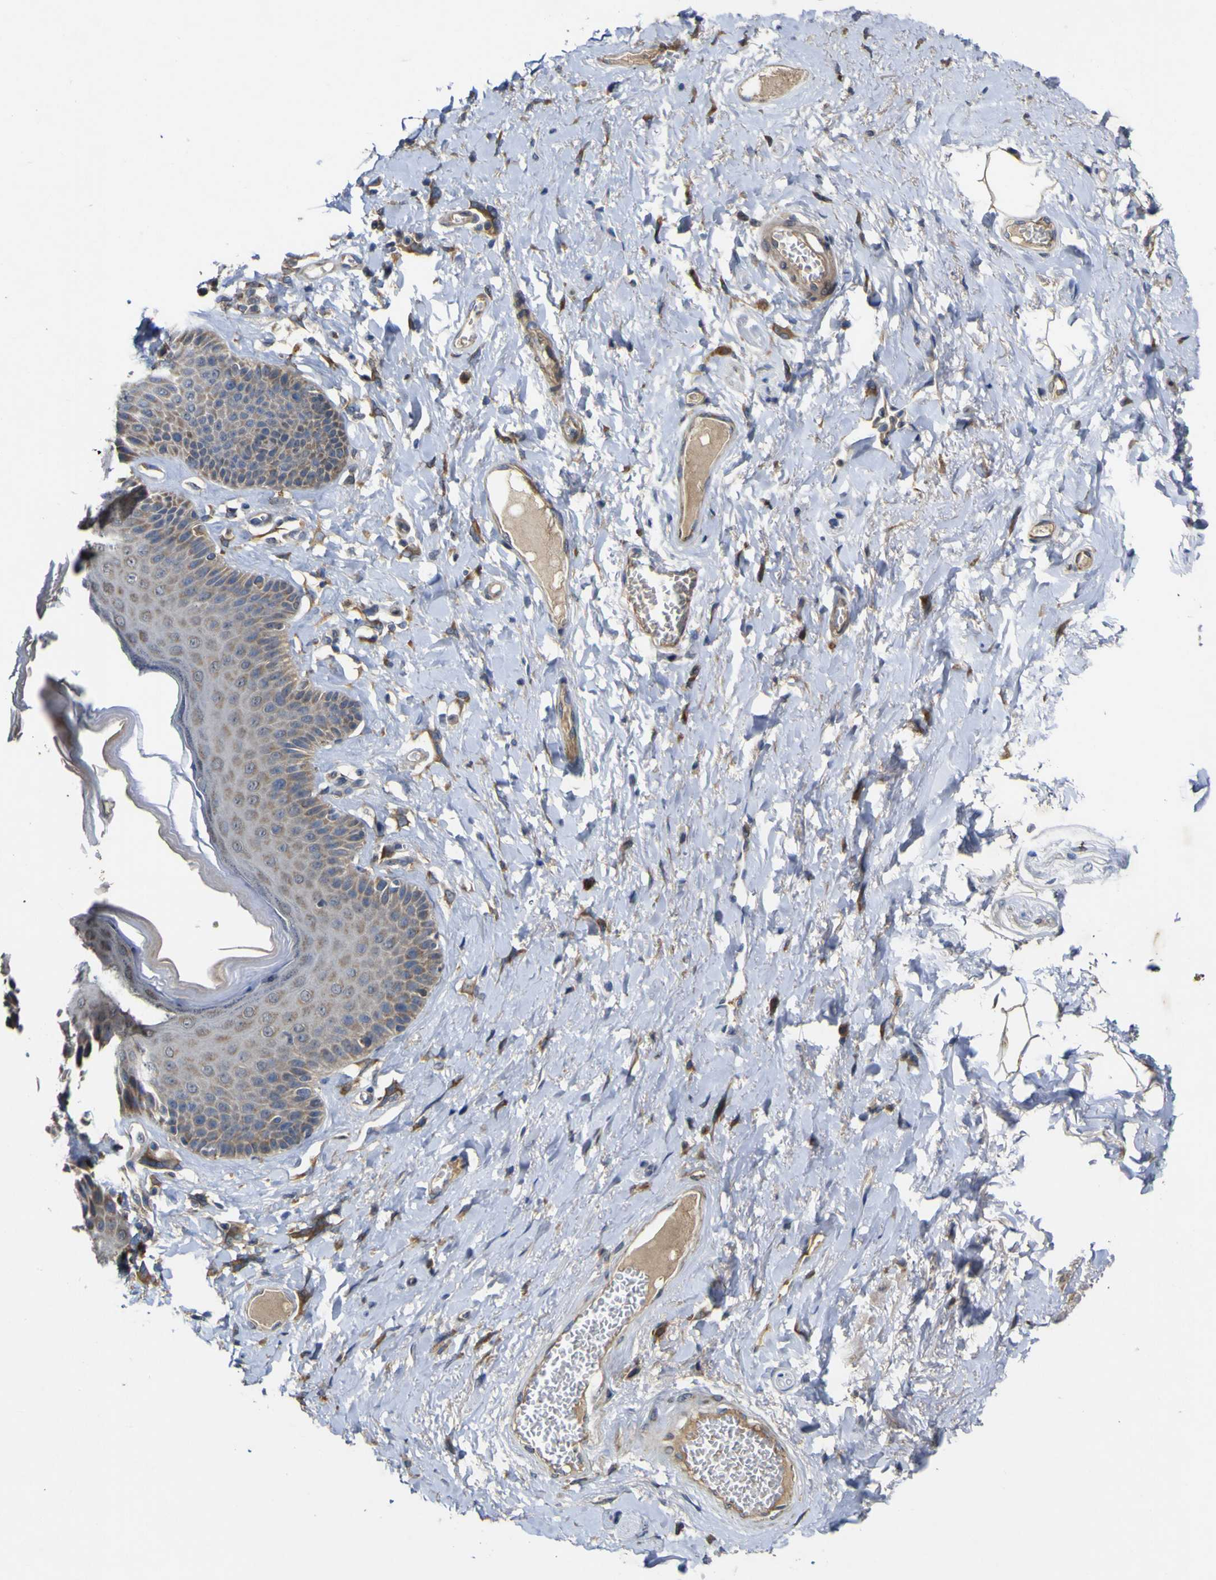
{"staining": {"intensity": "weak", "quantity": ">75%", "location": "cytoplasmic/membranous"}, "tissue": "skin", "cell_type": "Epidermal cells", "image_type": "normal", "snomed": [{"axis": "morphology", "description": "Normal tissue, NOS"}, {"axis": "topography", "description": "Anal"}], "caption": "Immunohistochemistry histopathology image of benign skin: skin stained using immunohistochemistry (IHC) reveals low levels of weak protein expression localized specifically in the cytoplasmic/membranous of epidermal cells, appearing as a cytoplasmic/membranous brown color.", "gene": "IRAK2", "patient": {"sex": "male", "age": 69}}